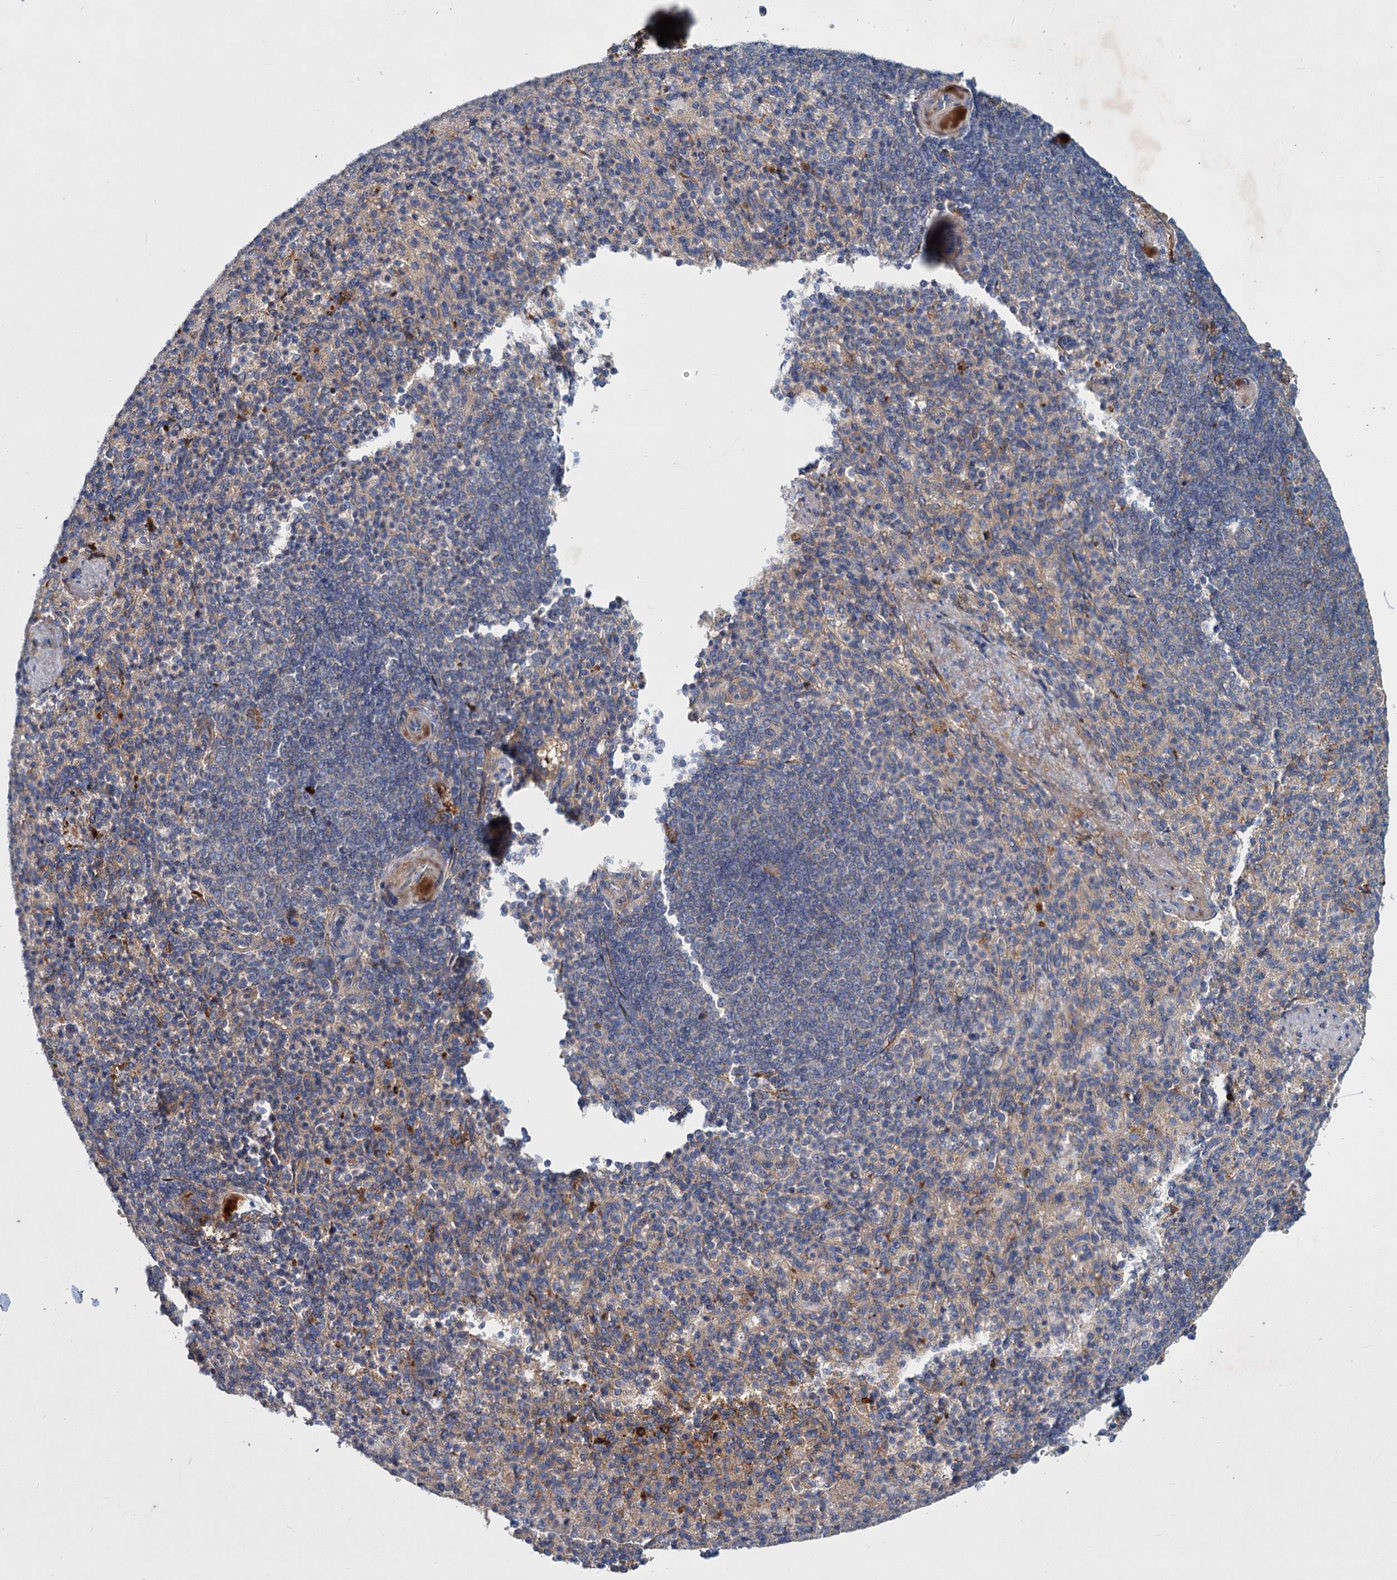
{"staining": {"intensity": "moderate", "quantity": "<25%", "location": "cytoplasmic/membranous"}, "tissue": "spleen", "cell_type": "Cells in red pulp", "image_type": "normal", "snomed": [{"axis": "morphology", "description": "Normal tissue, NOS"}, {"axis": "topography", "description": "Spleen"}], "caption": "Immunohistochemical staining of normal human spleen reveals <25% levels of moderate cytoplasmic/membranous protein positivity in about <25% of cells in red pulp.", "gene": "CHRD", "patient": {"sex": "female", "age": 74}}